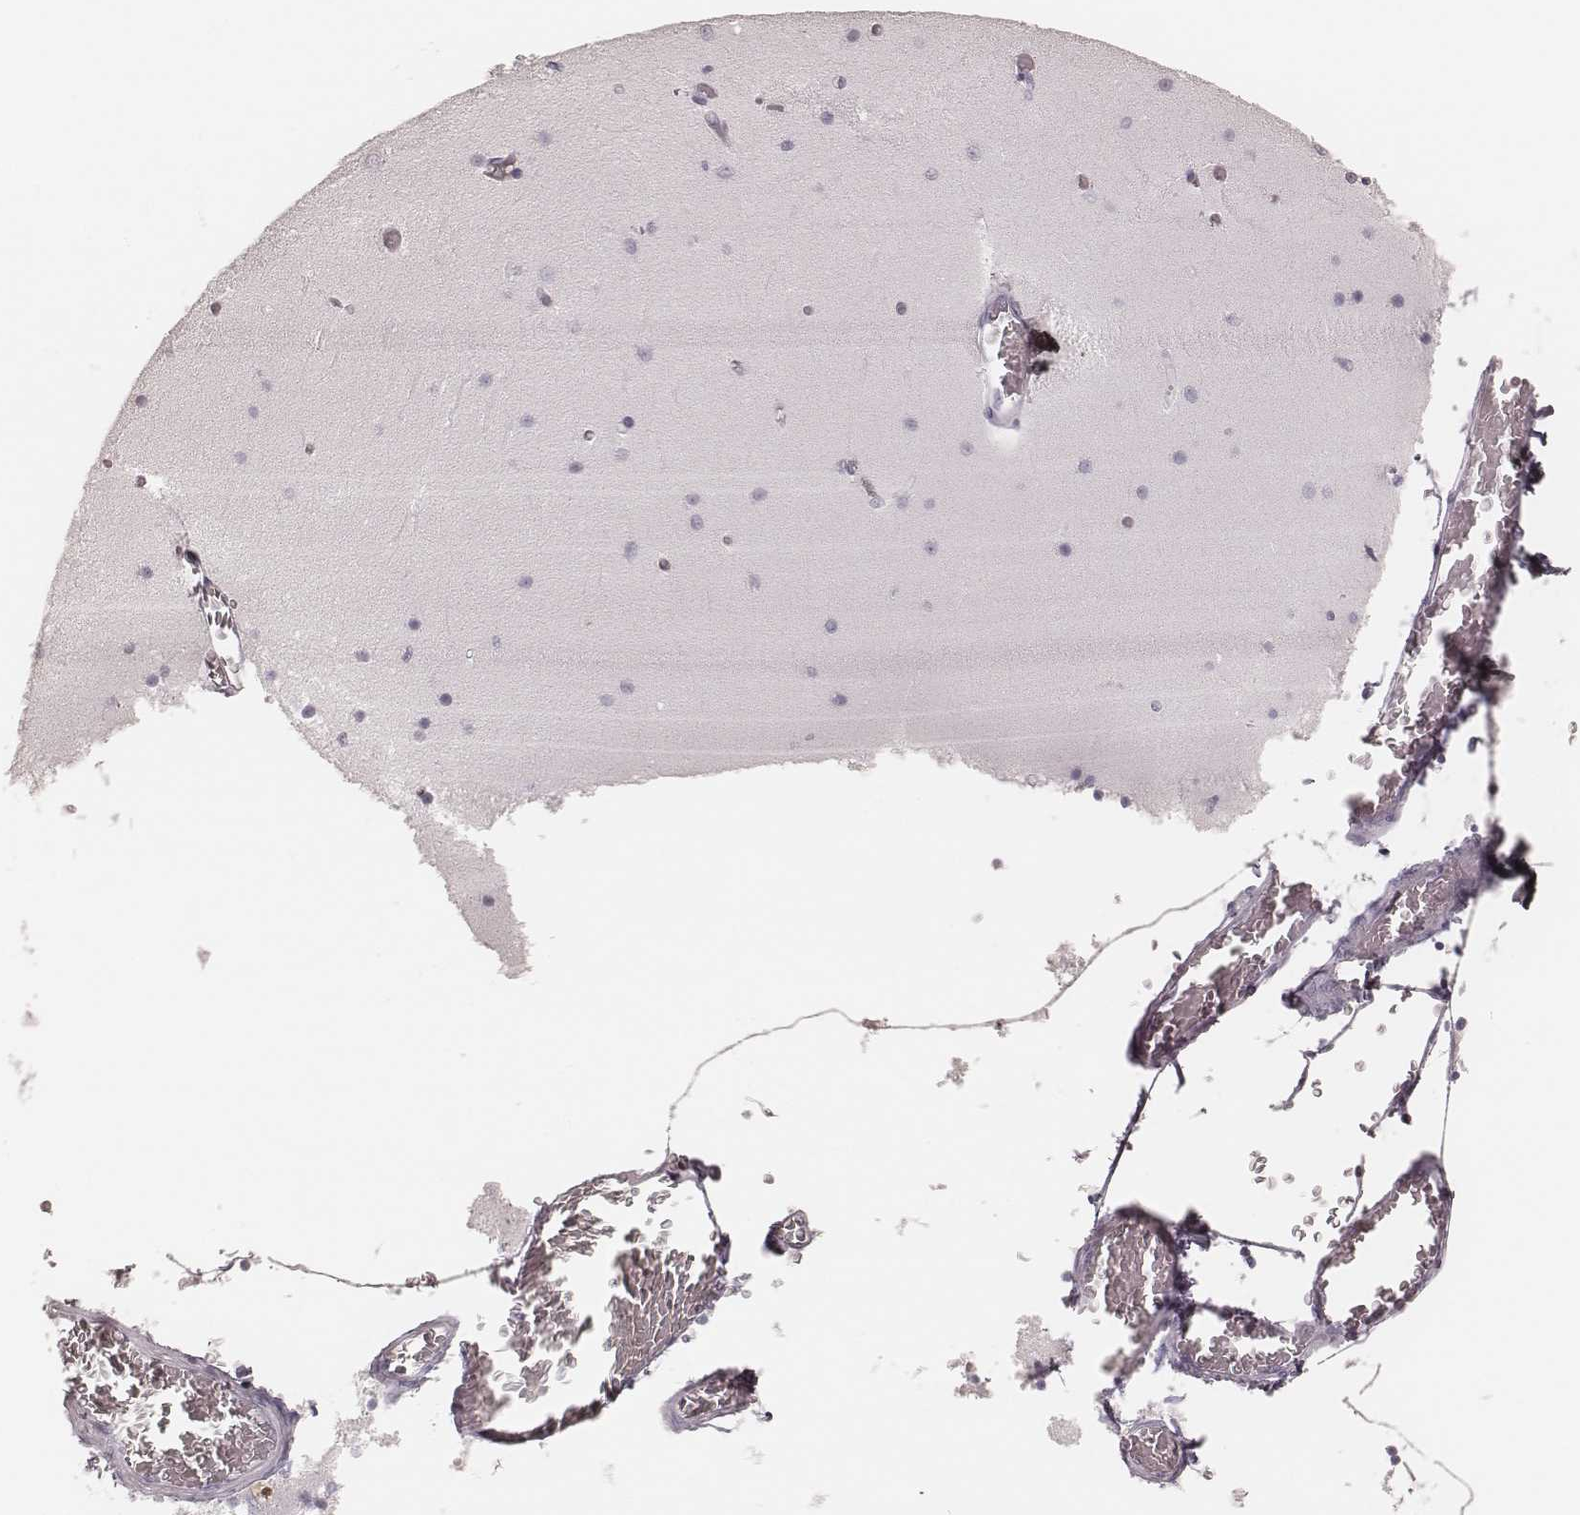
{"staining": {"intensity": "negative", "quantity": "none", "location": "none"}, "tissue": "cerebellum", "cell_type": "Cells in granular layer", "image_type": "normal", "snomed": [{"axis": "morphology", "description": "Normal tissue, NOS"}, {"axis": "topography", "description": "Cerebellum"}], "caption": "This is an immunohistochemistry (IHC) image of normal human cerebellum. There is no expression in cells in granular layer.", "gene": "KRT82", "patient": {"sex": "female", "age": 28}}